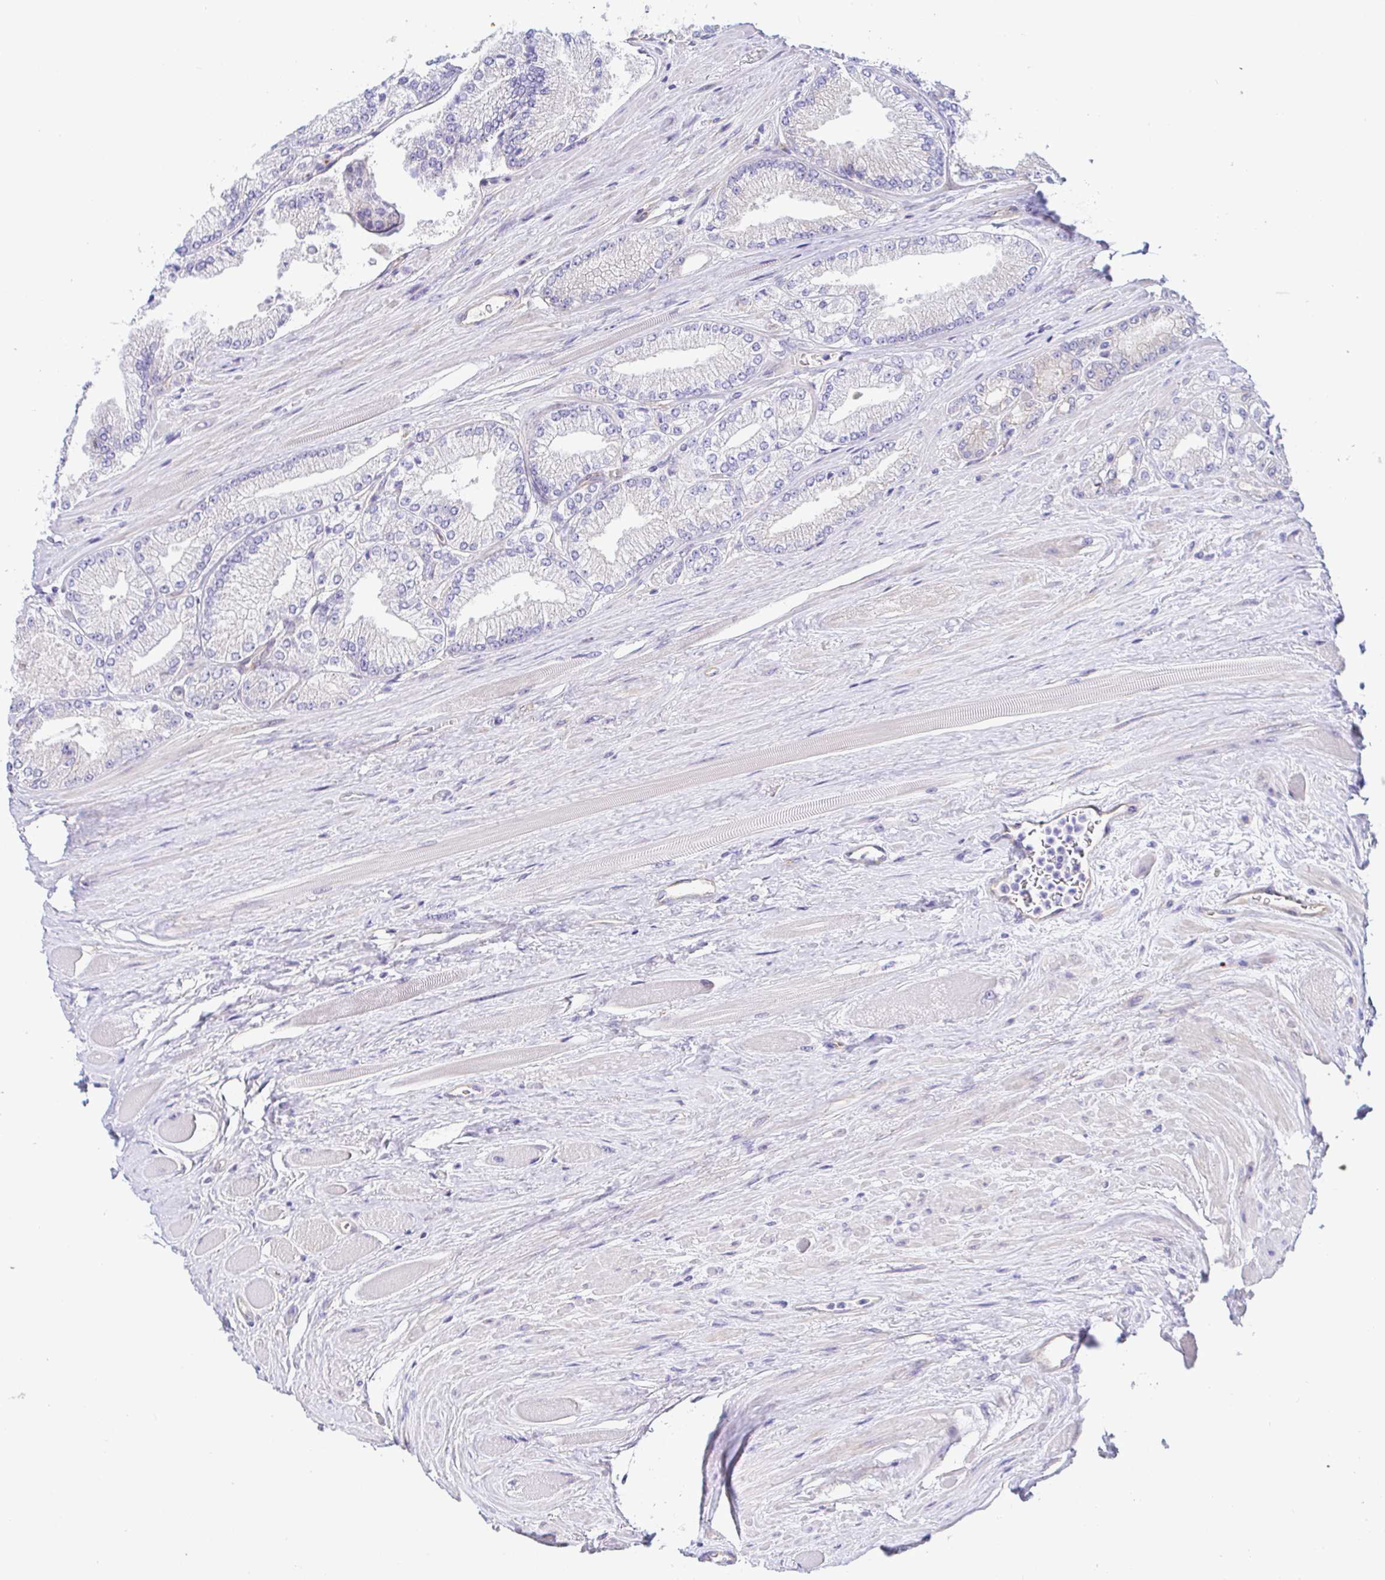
{"staining": {"intensity": "negative", "quantity": "none", "location": "none"}, "tissue": "prostate cancer", "cell_type": "Tumor cells", "image_type": "cancer", "snomed": [{"axis": "morphology", "description": "Adenocarcinoma, Low grade"}, {"axis": "topography", "description": "Prostate"}], "caption": "IHC of prostate cancer exhibits no expression in tumor cells.", "gene": "ARL4D", "patient": {"sex": "male", "age": 67}}